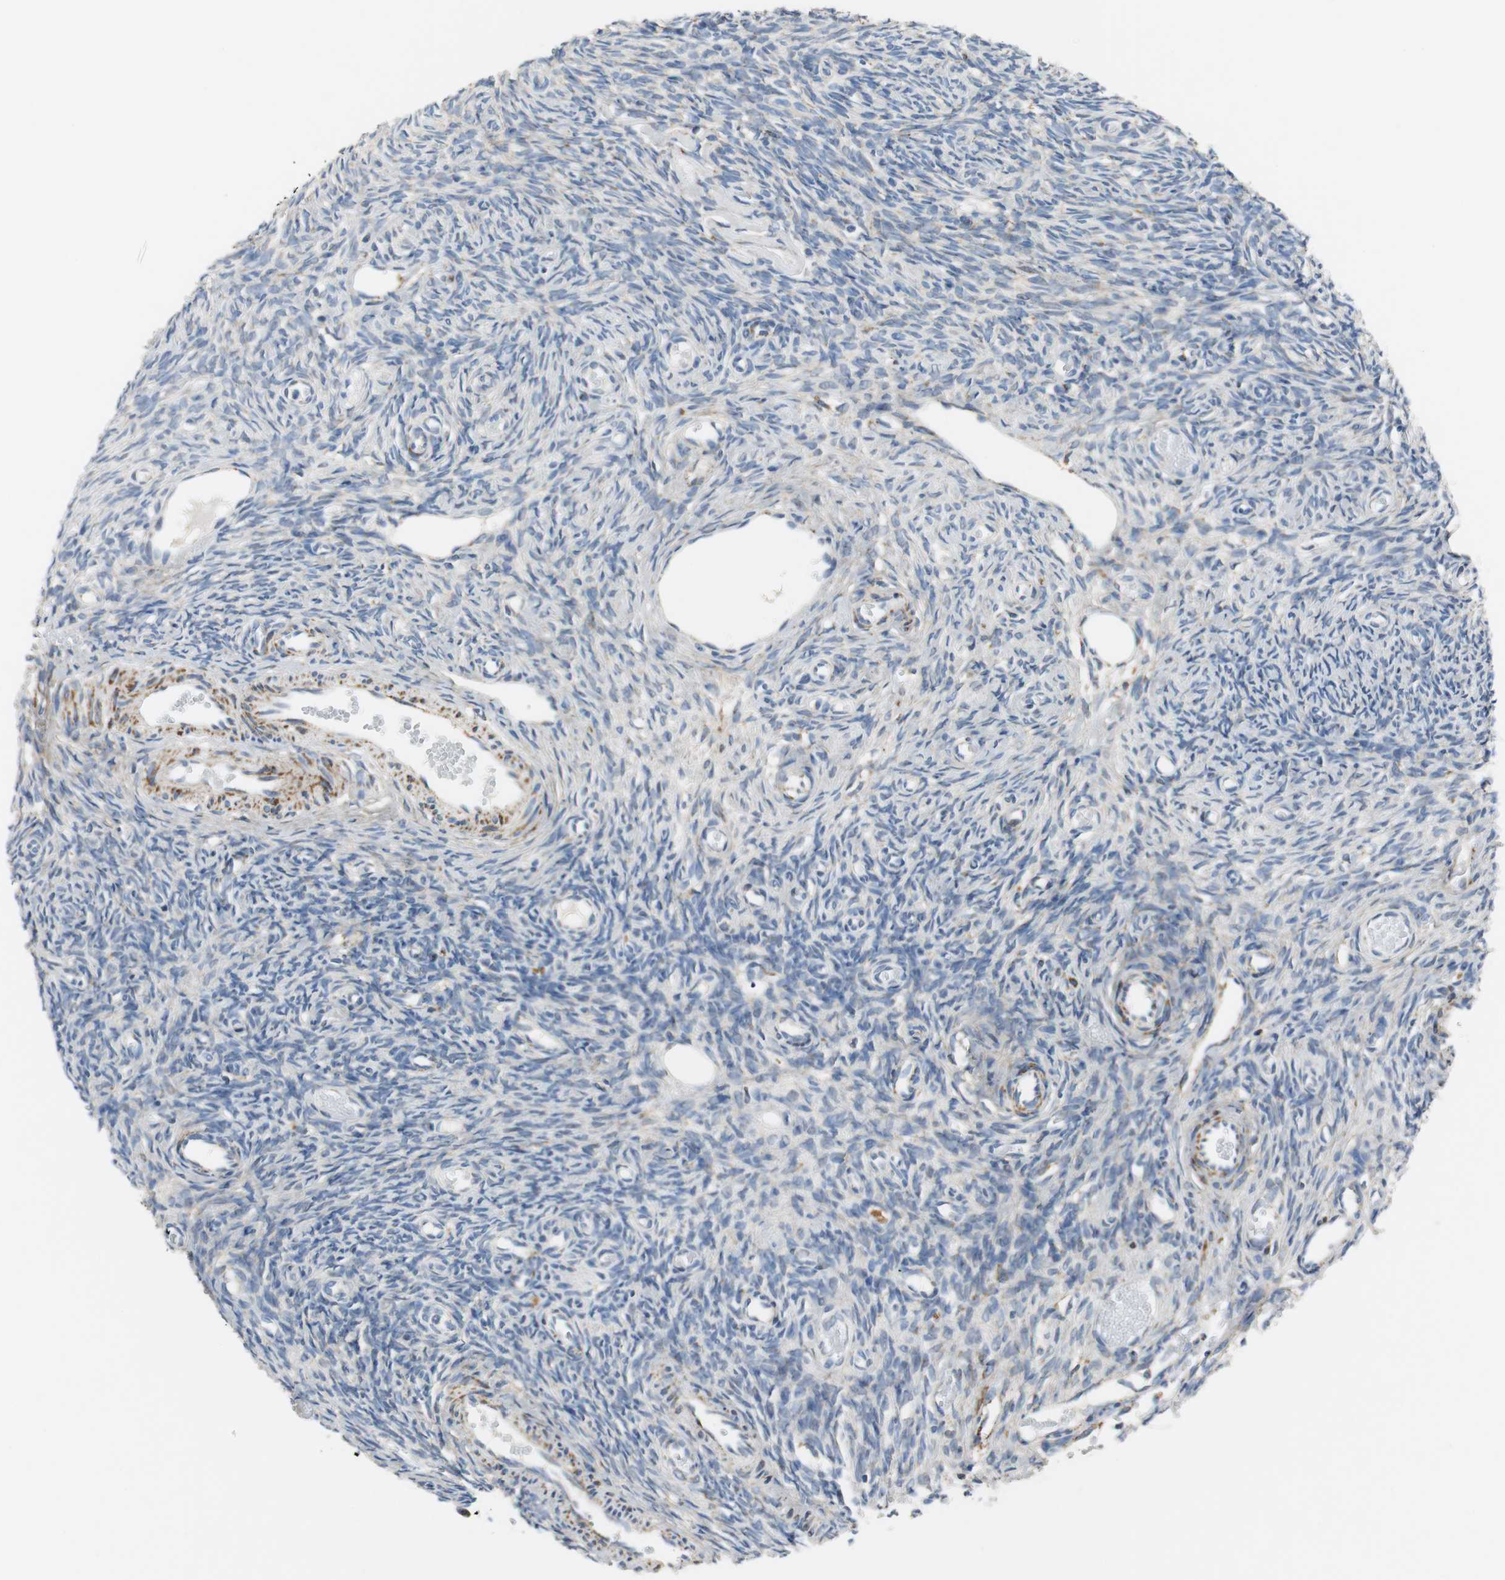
{"staining": {"intensity": "weak", "quantity": "<25%", "location": "cytoplasmic/membranous"}, "tissue": "ovary", "cell_type": "Ovarian stroma cells", "image_type": "normal", "snomed": [{"axis": "morphology", "description": "Normal tissue, NOS"}, {"axis": "topography", "description": "Ovary"}], "caption": "DAB (3,3'-diaminobenzidine) immunohistochemical staining of benign human ovary exhibits no significant expression in ovarian stroma cells. Nuclei are stained in blue.", "gene": "C1QTNF7", "patient": {"sex": "female", "age": 35}}